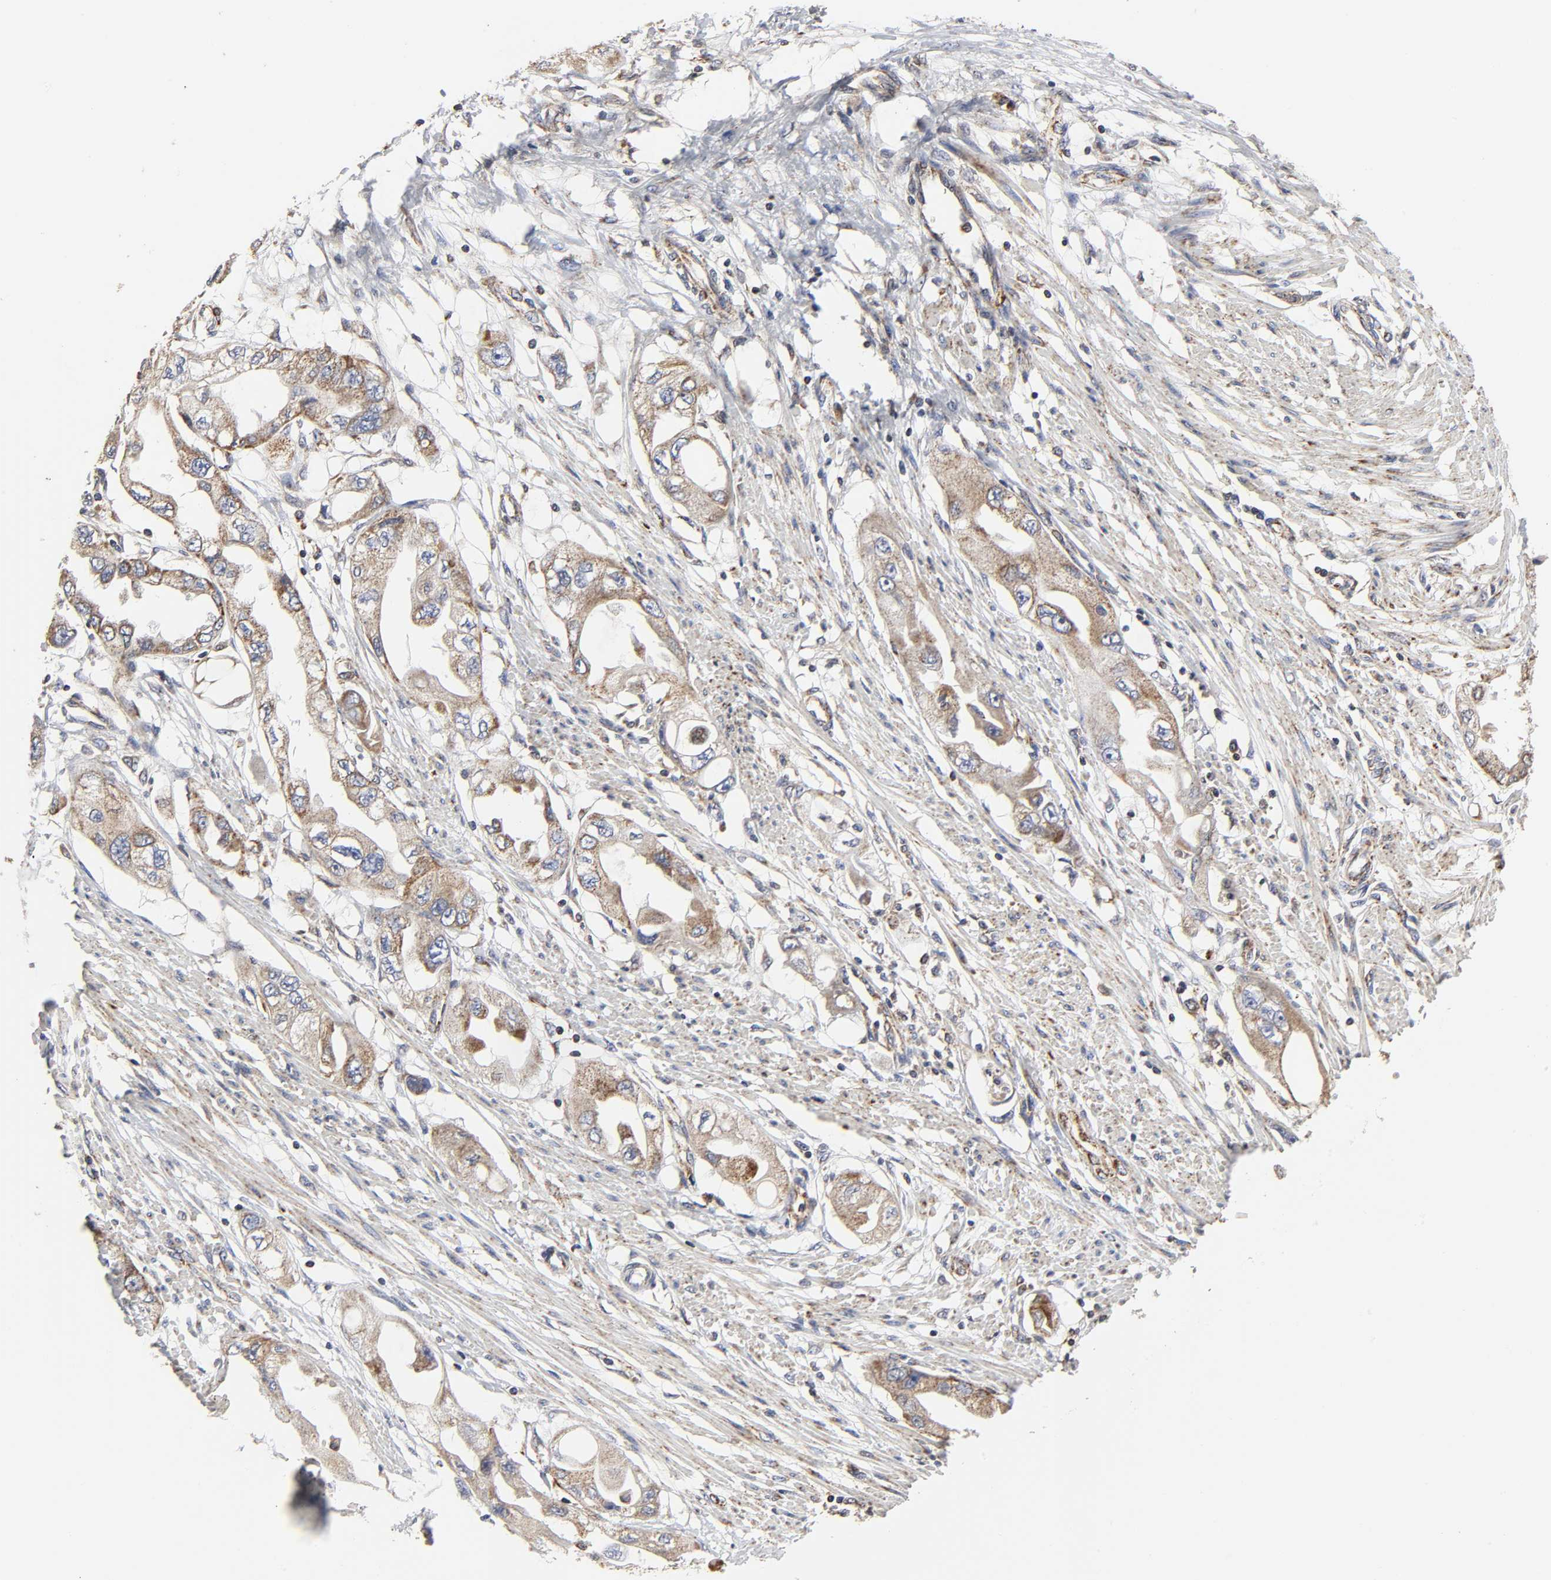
{"staining": {"intensity": "moderate", "quantity": ">75%", "location": "cytoplasmic/membranous"}, "tissue": "endometrial cancer", "cell_type": "Tumor cells", "image_type": "cancer", "snomed": [{"axis": "morphology", "description": "Adenocarcinoma, NOS"}, {"axis": "topography", "description": "Endometrium"}], "caption": "Endometrial adenocarcinoma was stained to show a protein in brown. There is medium levels of moderate cytoplasmic/membranous staining in approximately >75% of tumor cells. (brown staining indicates protein expression, while blue staining denotes nuclei).", "gene": "COX6B1", "patient": {"sex": "female", "age": 67}}